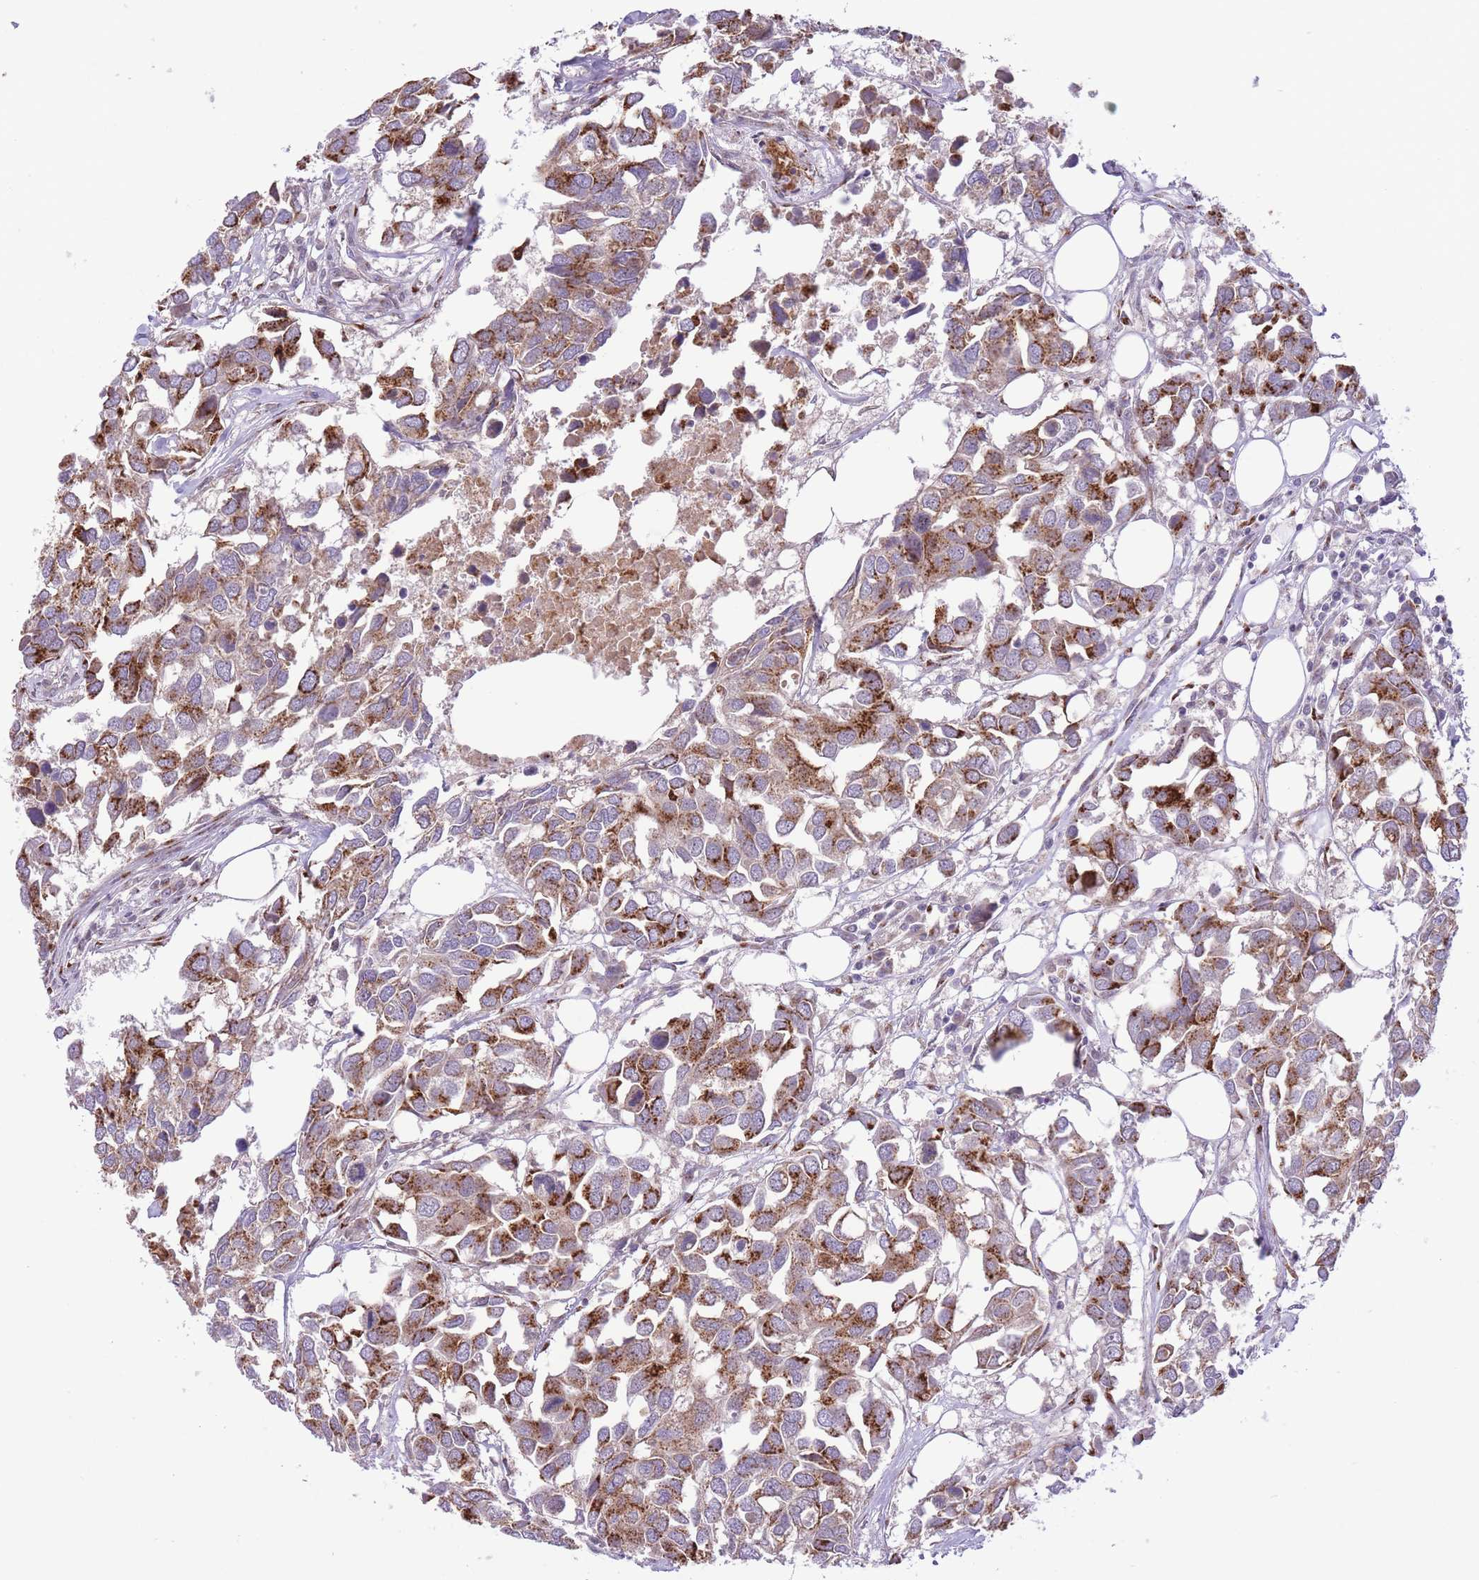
{"staining": {"intensity": "strong", "quantity": ">75%", "location": "cytoplasmic/membranous"}, "tissue": "breast cancer", "cell_type": "Tumor cells", "image_type": "cancer", "snomed": [{"axis": "morphology", "description": "Duct carcinoma"}, {"axis": "topography", "description": "Breast"}], "caption": "The immunohistochemical stain labels strong cytoplasmic/membranous expression in tumor cells of breast intraductal carcinoma tissue.", "gene": "ZBED5", "patient": {"sex": "female", "age": 83}}